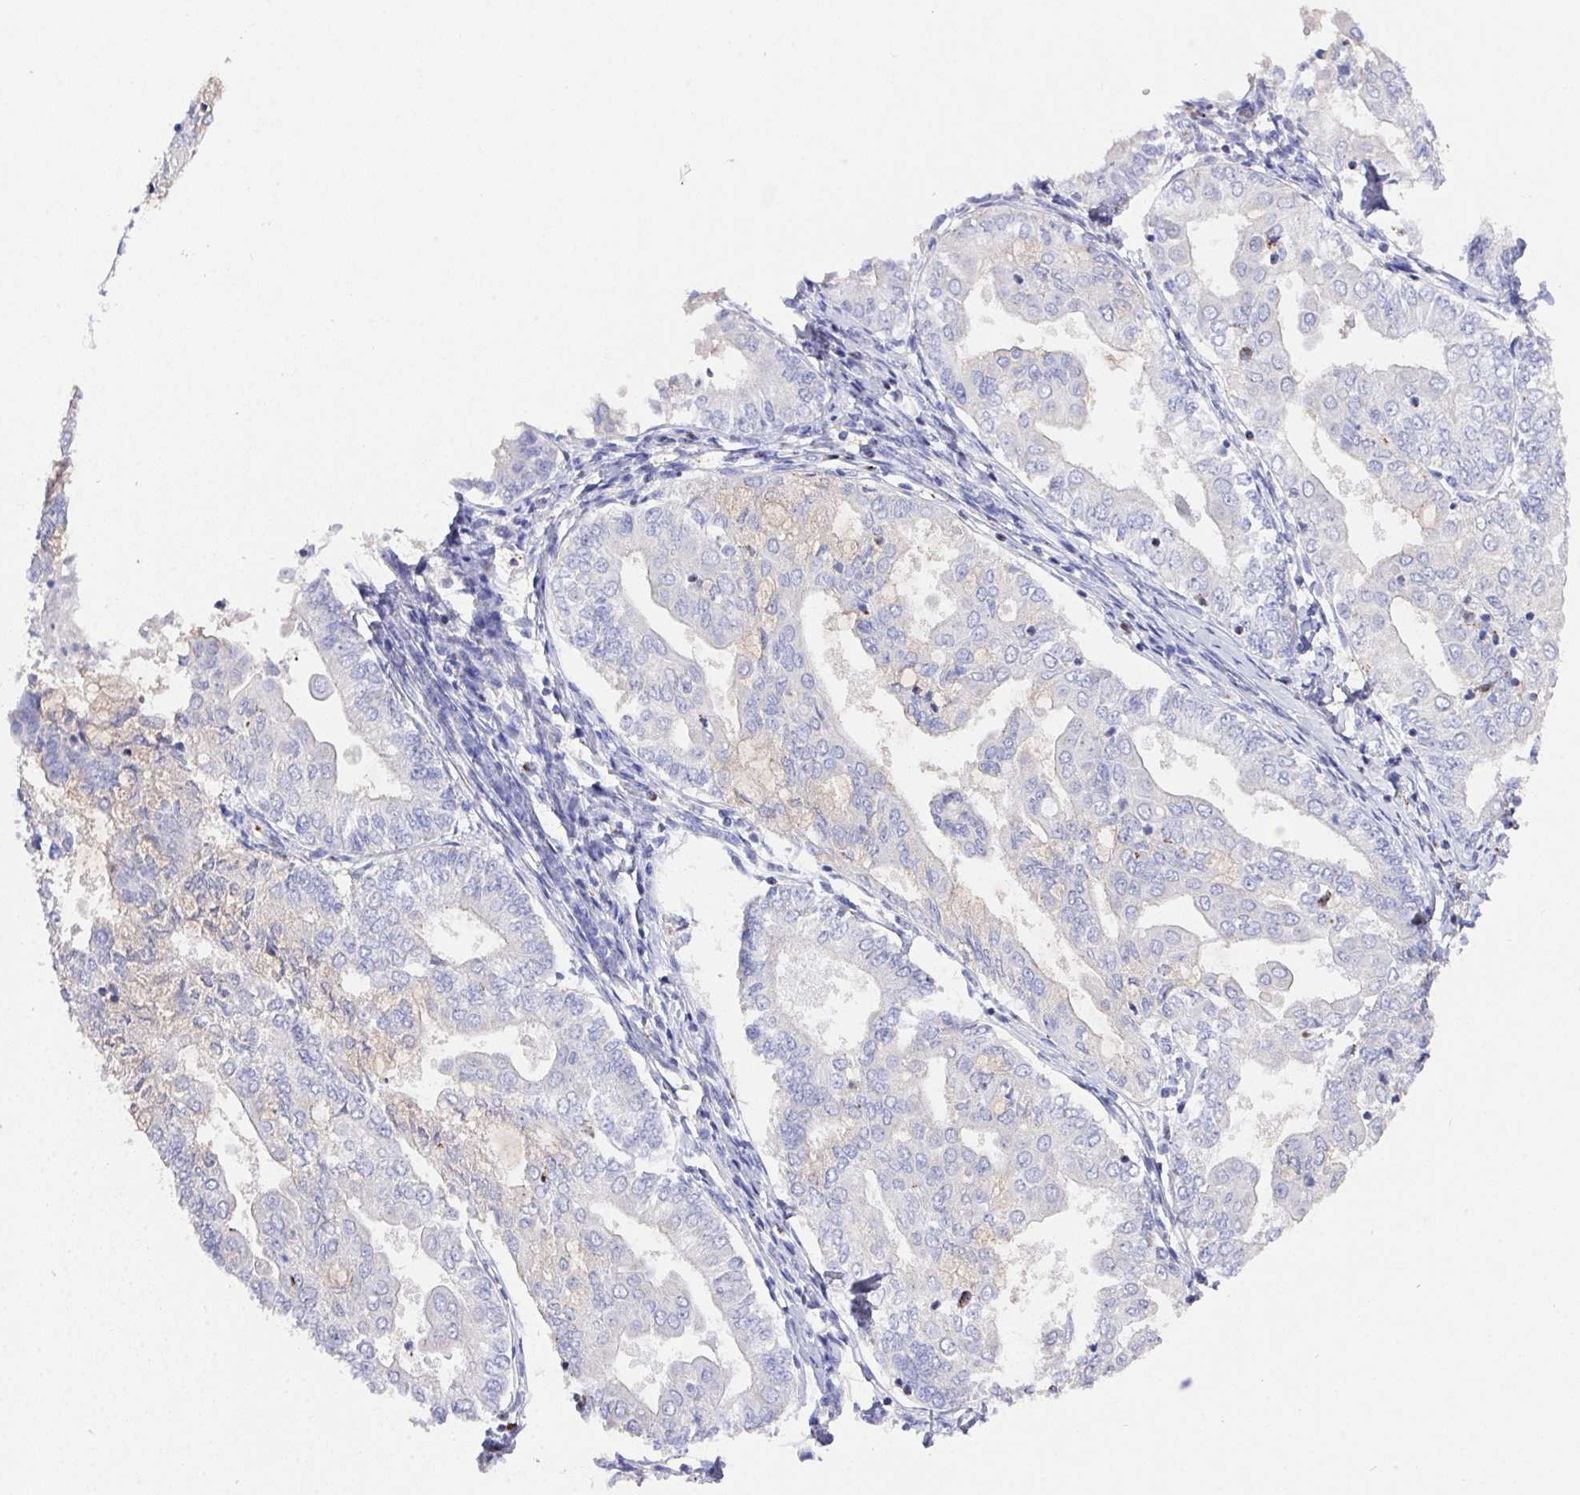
{"staining": {"intensity": "negative", "quantity": "none", "location": "none"}, "tissue": "endometrial cancer", "cell_type": "Tumor cells", "image_type": "cancer", "snomed": [{"axis": "morphology", "description": "Adenocarcinoma, NOS"}, {"axis": "topography", "description": "Endometrium"}], "caption": "A high-resolution image shows IHC staining of endometrial cancer, which reveals no significant positivity in tumor cells. (Brightfield microscopy of DAB immunohistochemistry at high magnification).", "gene": "PRG3", "patient": {"sex": "female", "age": 68}}